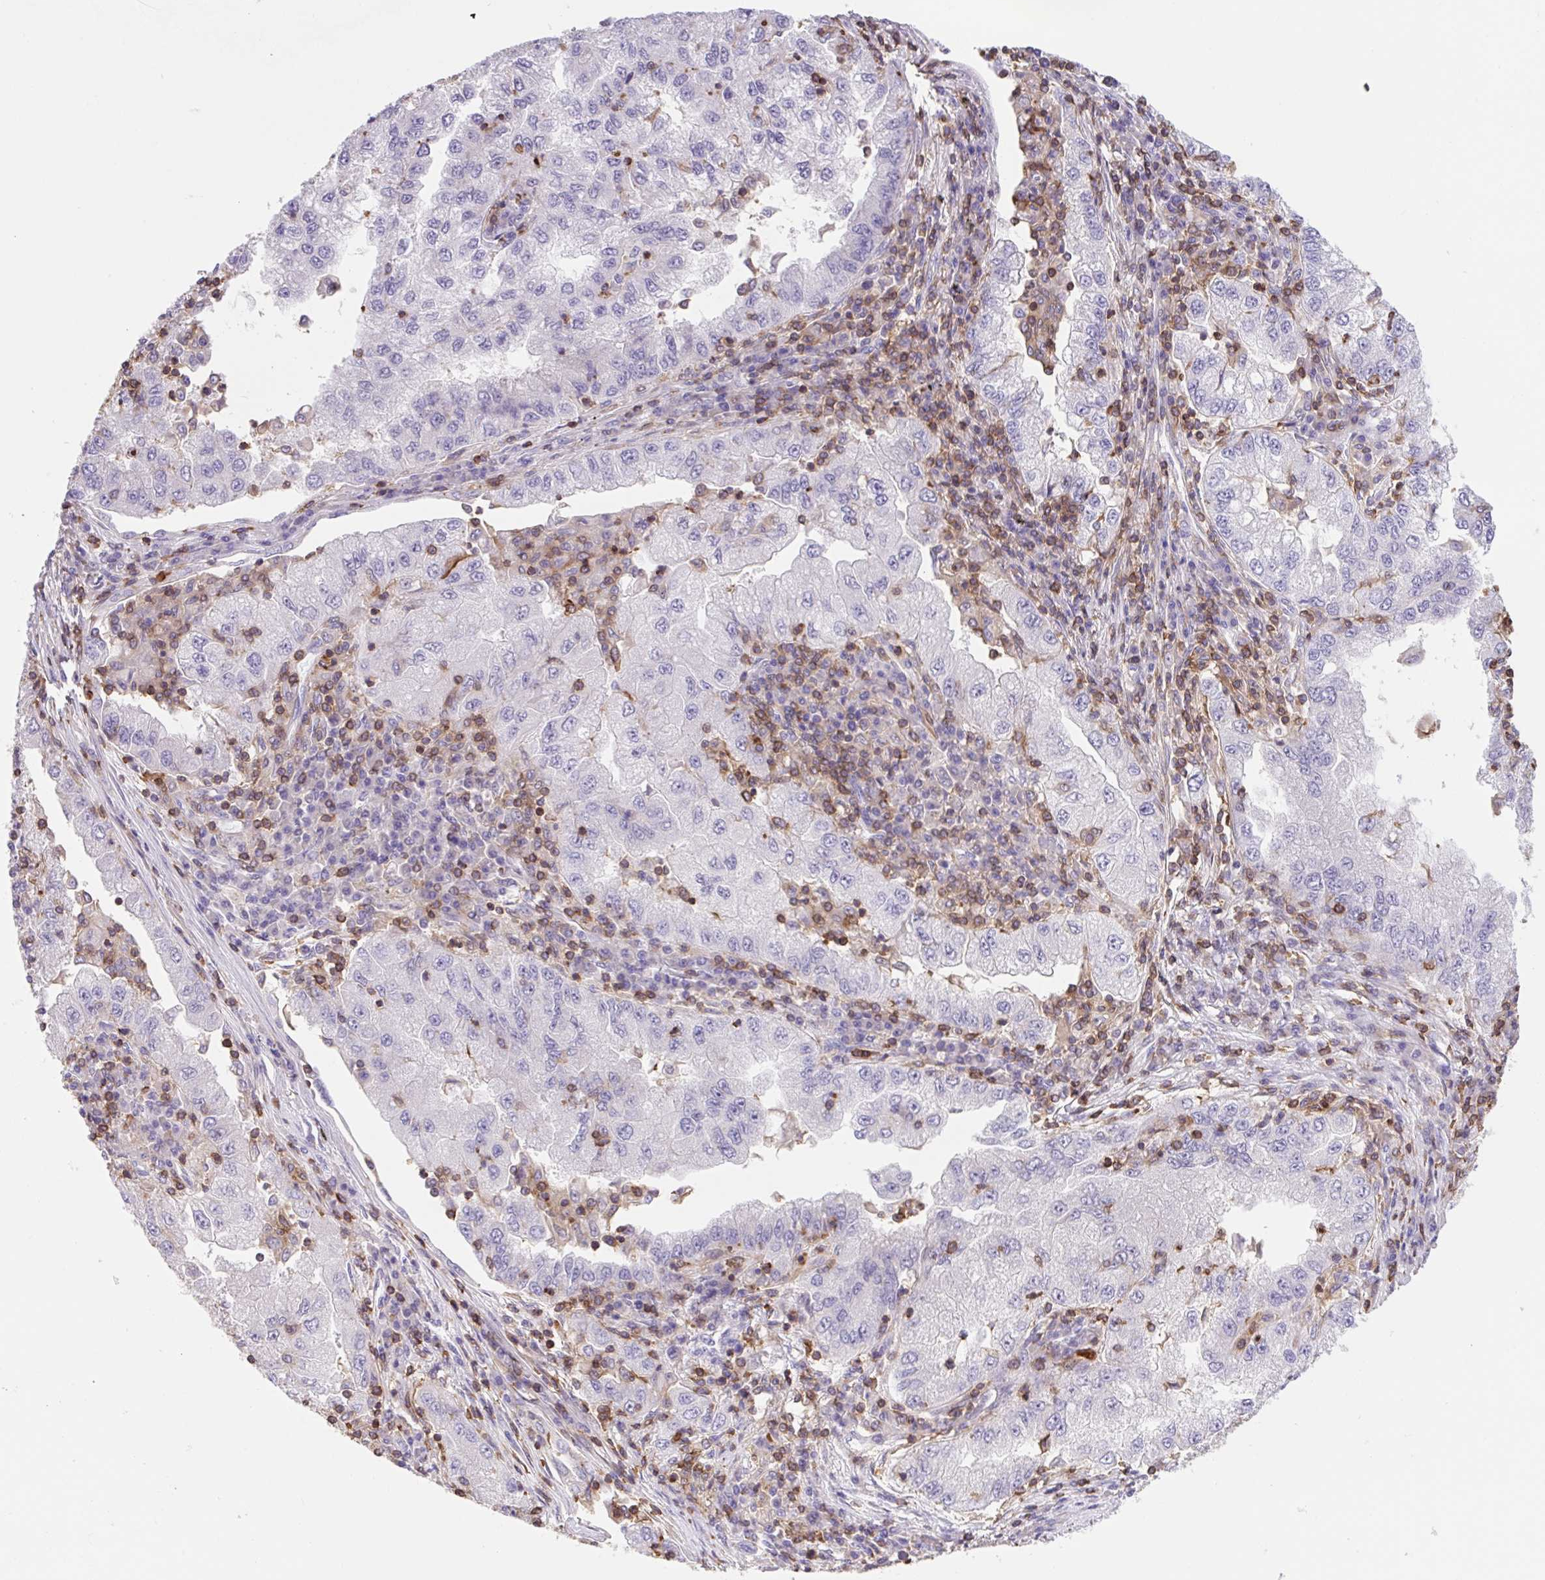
{"staining": {"intensity": "negative", "quantity": "none", "location": "none"}, "tissue": "lung cancer", "cell_type": "Tumor cells", "image_type": "cancer", "snomed": [{"axis": "morphology", "description": "Adenocarcinoma, NOS"}, {"axis": "morphology", "description": "Adenocarcinoma primary or metastatic"}, {"axis": "topography", "description": "Lung"}], "caption": "Tumor cells show no significant staining in lung adenocarcinoma primary or metastatic.", "gene": "TPRG1", "patient": {"sex": "male", "age": 74}}